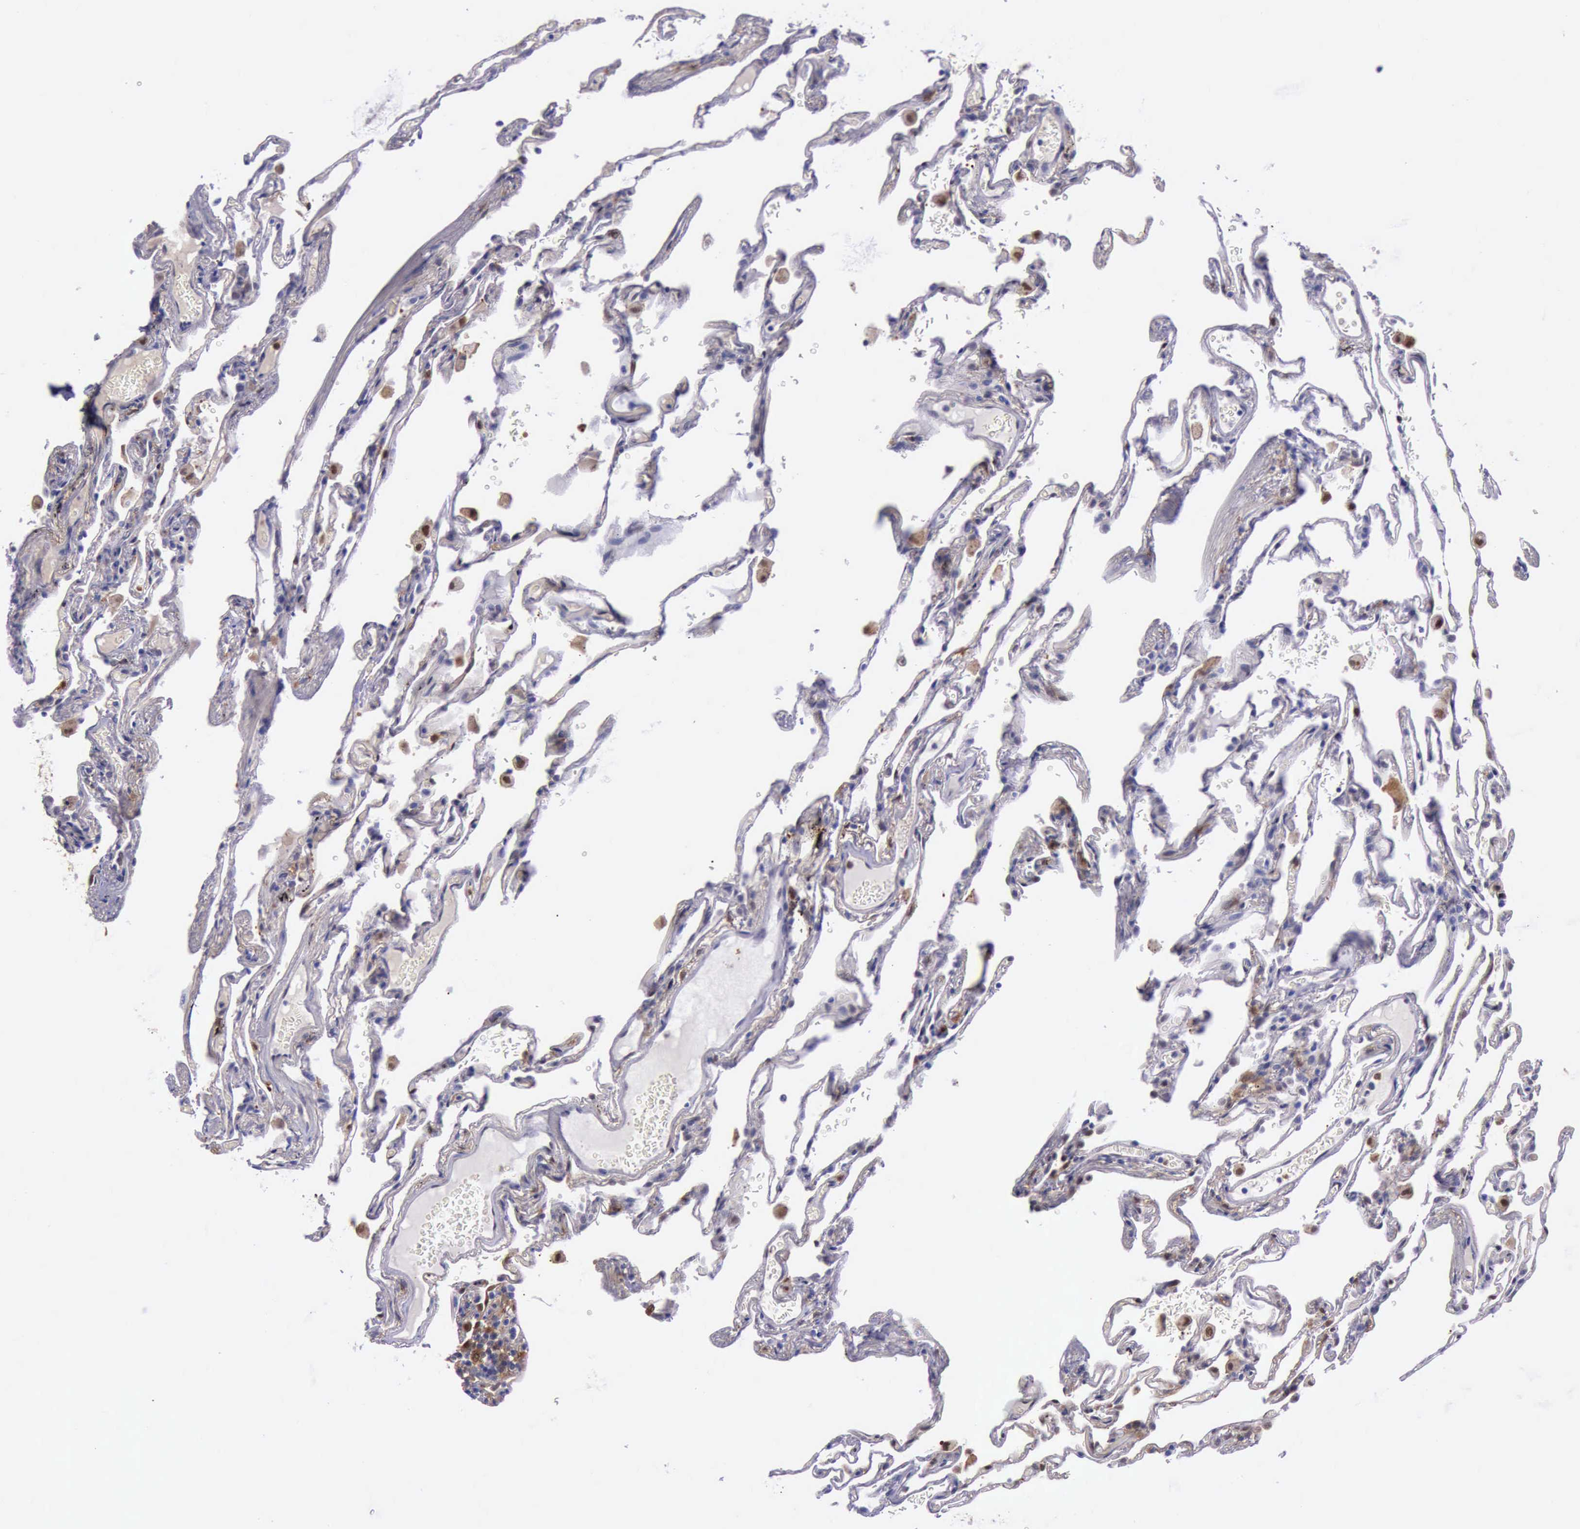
{"staining": {"intensity": "negative", "quantity": "none", "location": "none"}, "tissue": "lung", "cell_type": "Alveolar cells", "image_type": "normal", "snomed": [{"axis": "morphology", "description": "Normal tissue, NOS"}, {"axis": "morphology", "description": "Inflammation, NOS"}, {"axis": "topography", "description": "Lung"}], "caption": "Alveolar cells show no significant protein positivity in benign lung. (DAB (3,3'-diaminobenzidine) immunohistochemistry visualized using brightfield microscopy, high magnification).", "gene": "TYMP", "patient": {"sex": "male", "age": 69}}